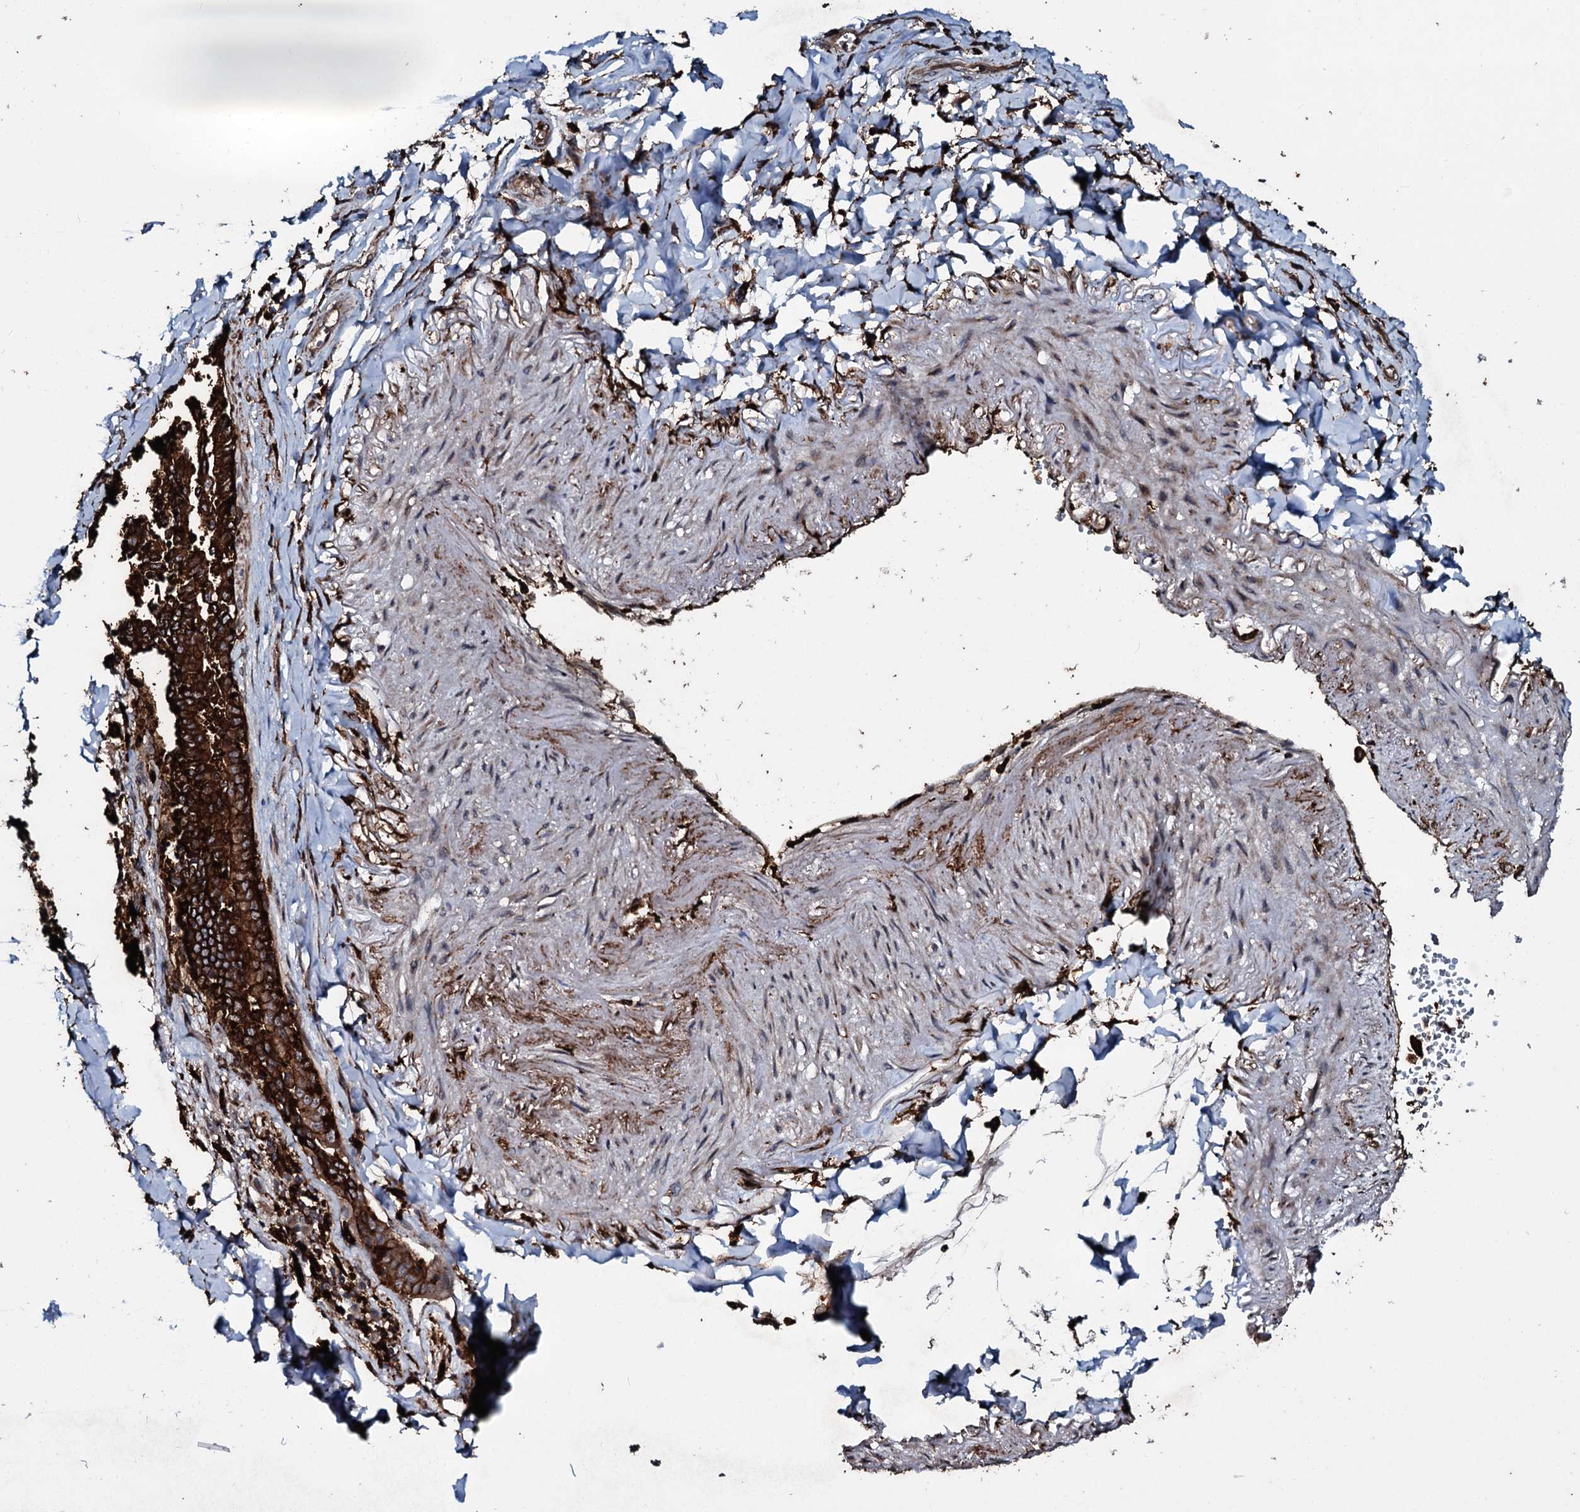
{"staining": {"intensity": "strong", "quantity": ">75%", "location": "cytoplasmic/membranous"}, "tissue": "lung cancer", "cell_type": "Tumor cells", "image_type": "cancer", "snomed": [{"axis": "morphology", "description": "Adenocarcinoma, NOS"}, {"axis": "topography", "description": "Lung"}], "caption": "A brown stain labels strong cytoplasmic/membranous positivity of a protein in human lung cancer tumor cells.", "gene": "TPGS2", "patient": {"sex": "male", "age": 67}}